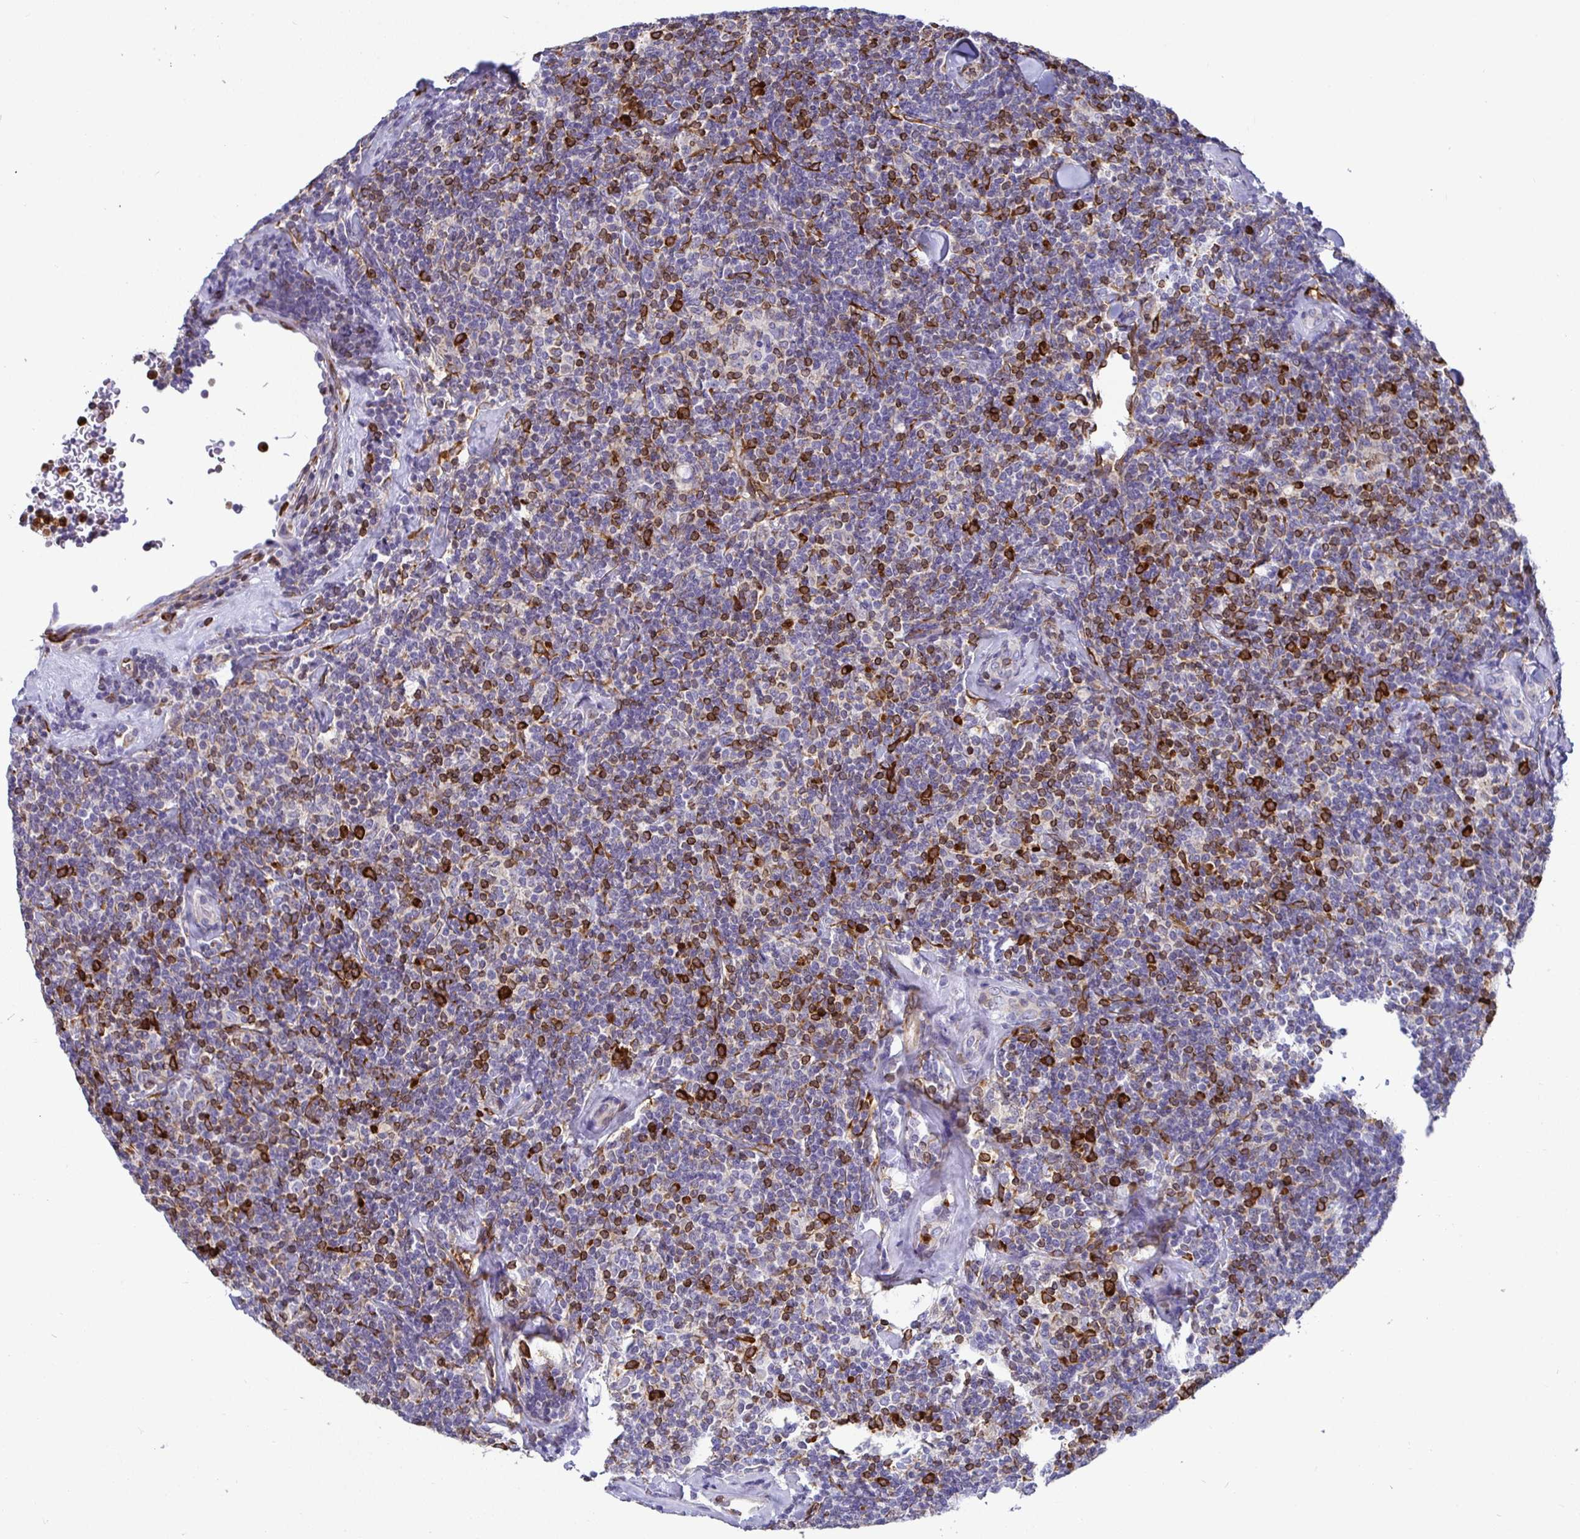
{"staining": {"intensity": "moderate", "quantity": "25%-75%", "location": "cytoplasmic/membranous"}, "tissue": "lymphoma", "cell_type": "Tumor cells", "image_type": "cancer", "snomed": [{"axis": "morphology", "description": "Malignant lymphoma, non-Hodgkin's type, Low grade"}, {"axis": "topography", "description": "Lymph node"}], "caption": "Protein expression analysis of lymphoma demonstrates moderate cytoplasmic/membranous staining in approximately 25%-75% of tumor cells. The protein is shown in brown color, while the nuclei are stained blue.", "gene": "TP53I11", "patient": {"sex": "female", "age": 56}}